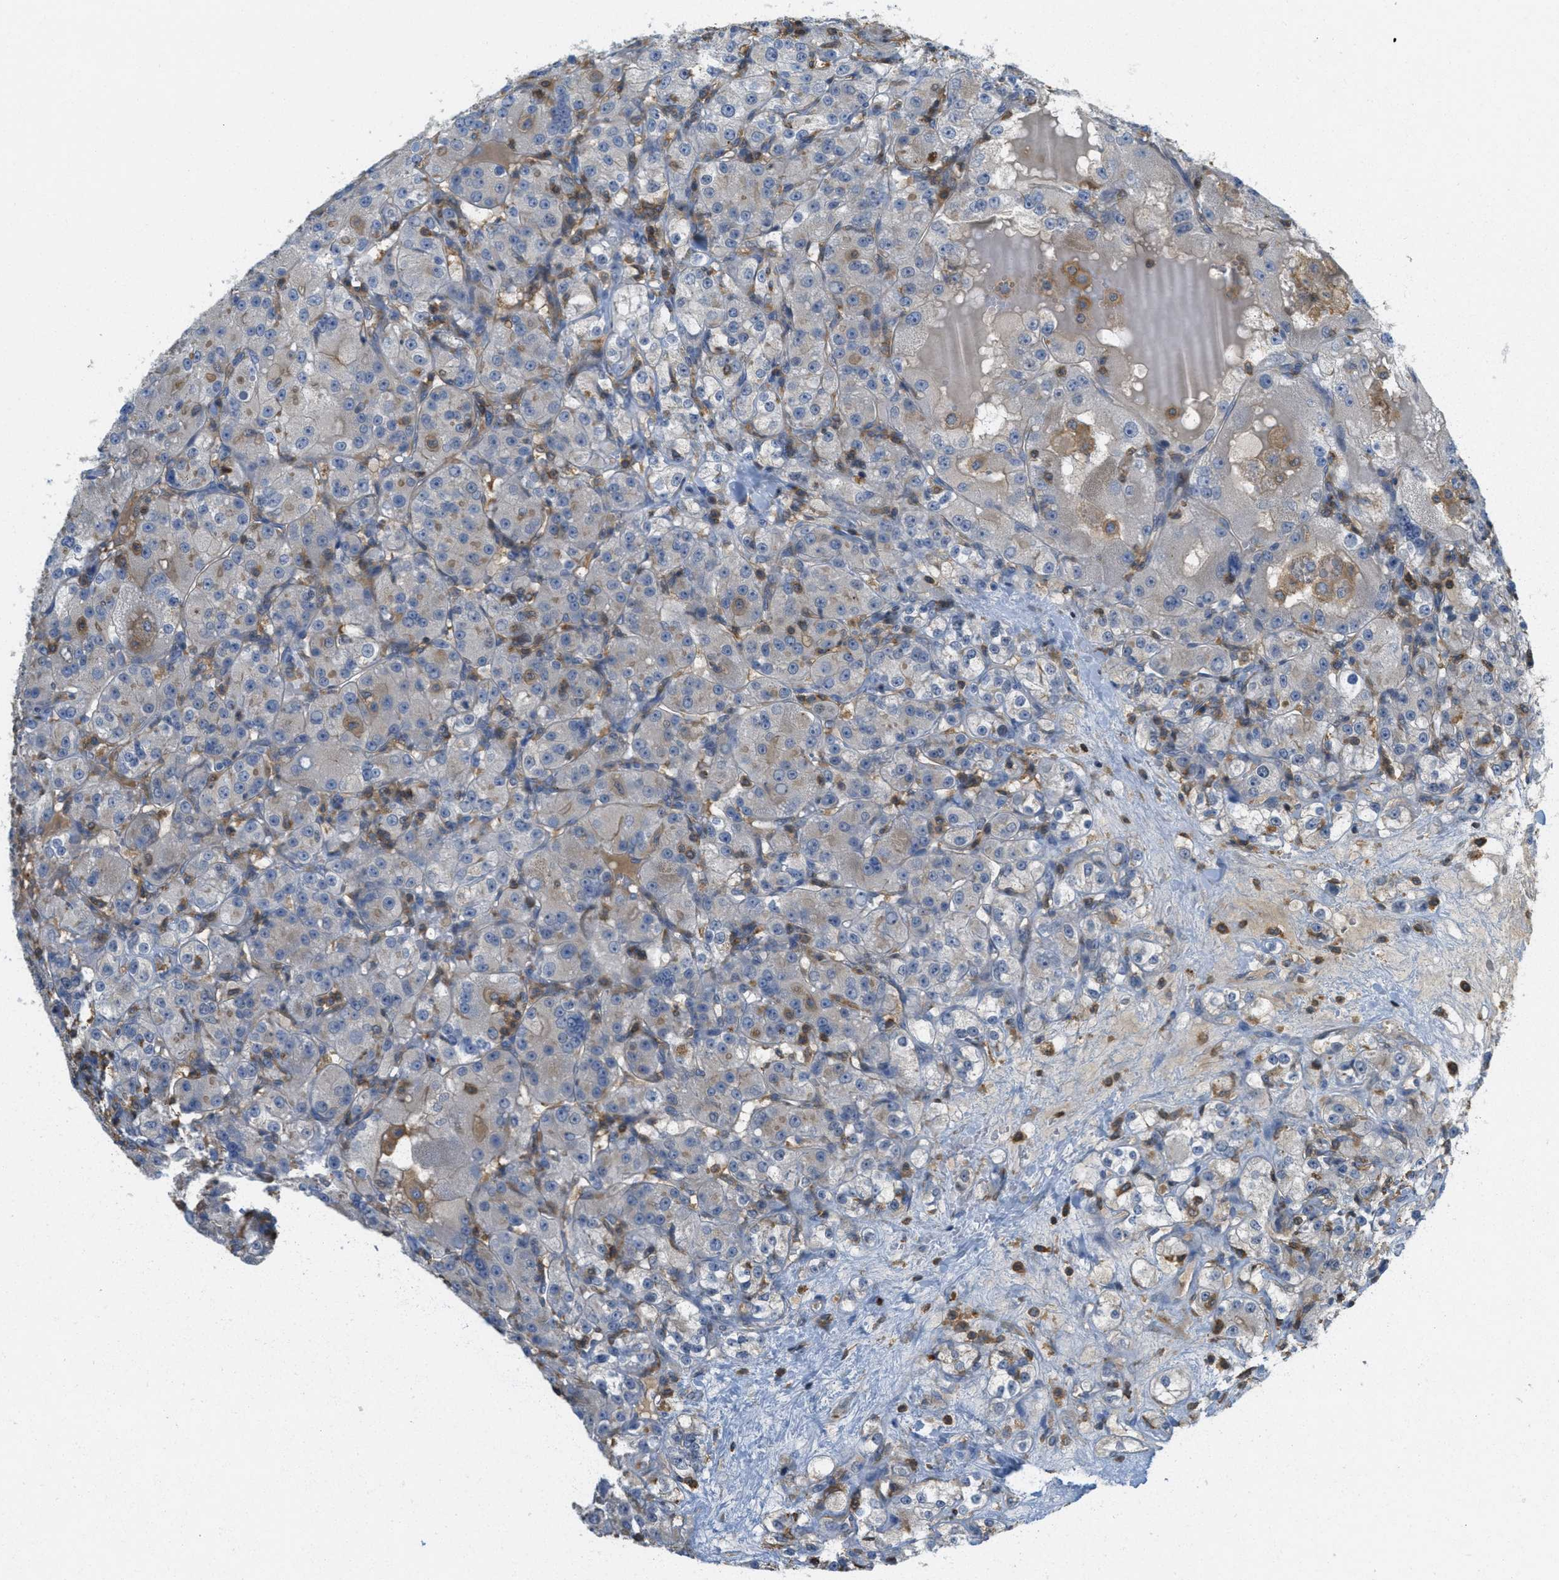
{"staining": {"intensity": "weak", "quantity": "<25%", "location": "cytoplasmic/membranous"}, "tissue": "renal cancer", "cell_type": "Tumor cells", "image_type": "cancer", "snomed": [{"axis": "morphology", "description": "Normal tissue, NOS"}, {"axis": "morphology", "description": "Adenocarcinoma, NOS"}, {"axis": "topography", "description": "Kidney"}], "caption": "Tumor cells are negative for brown protein staining in renal cancer.", "gene": "GRIK2", "patient": {"sex": "male", "age": 61}}